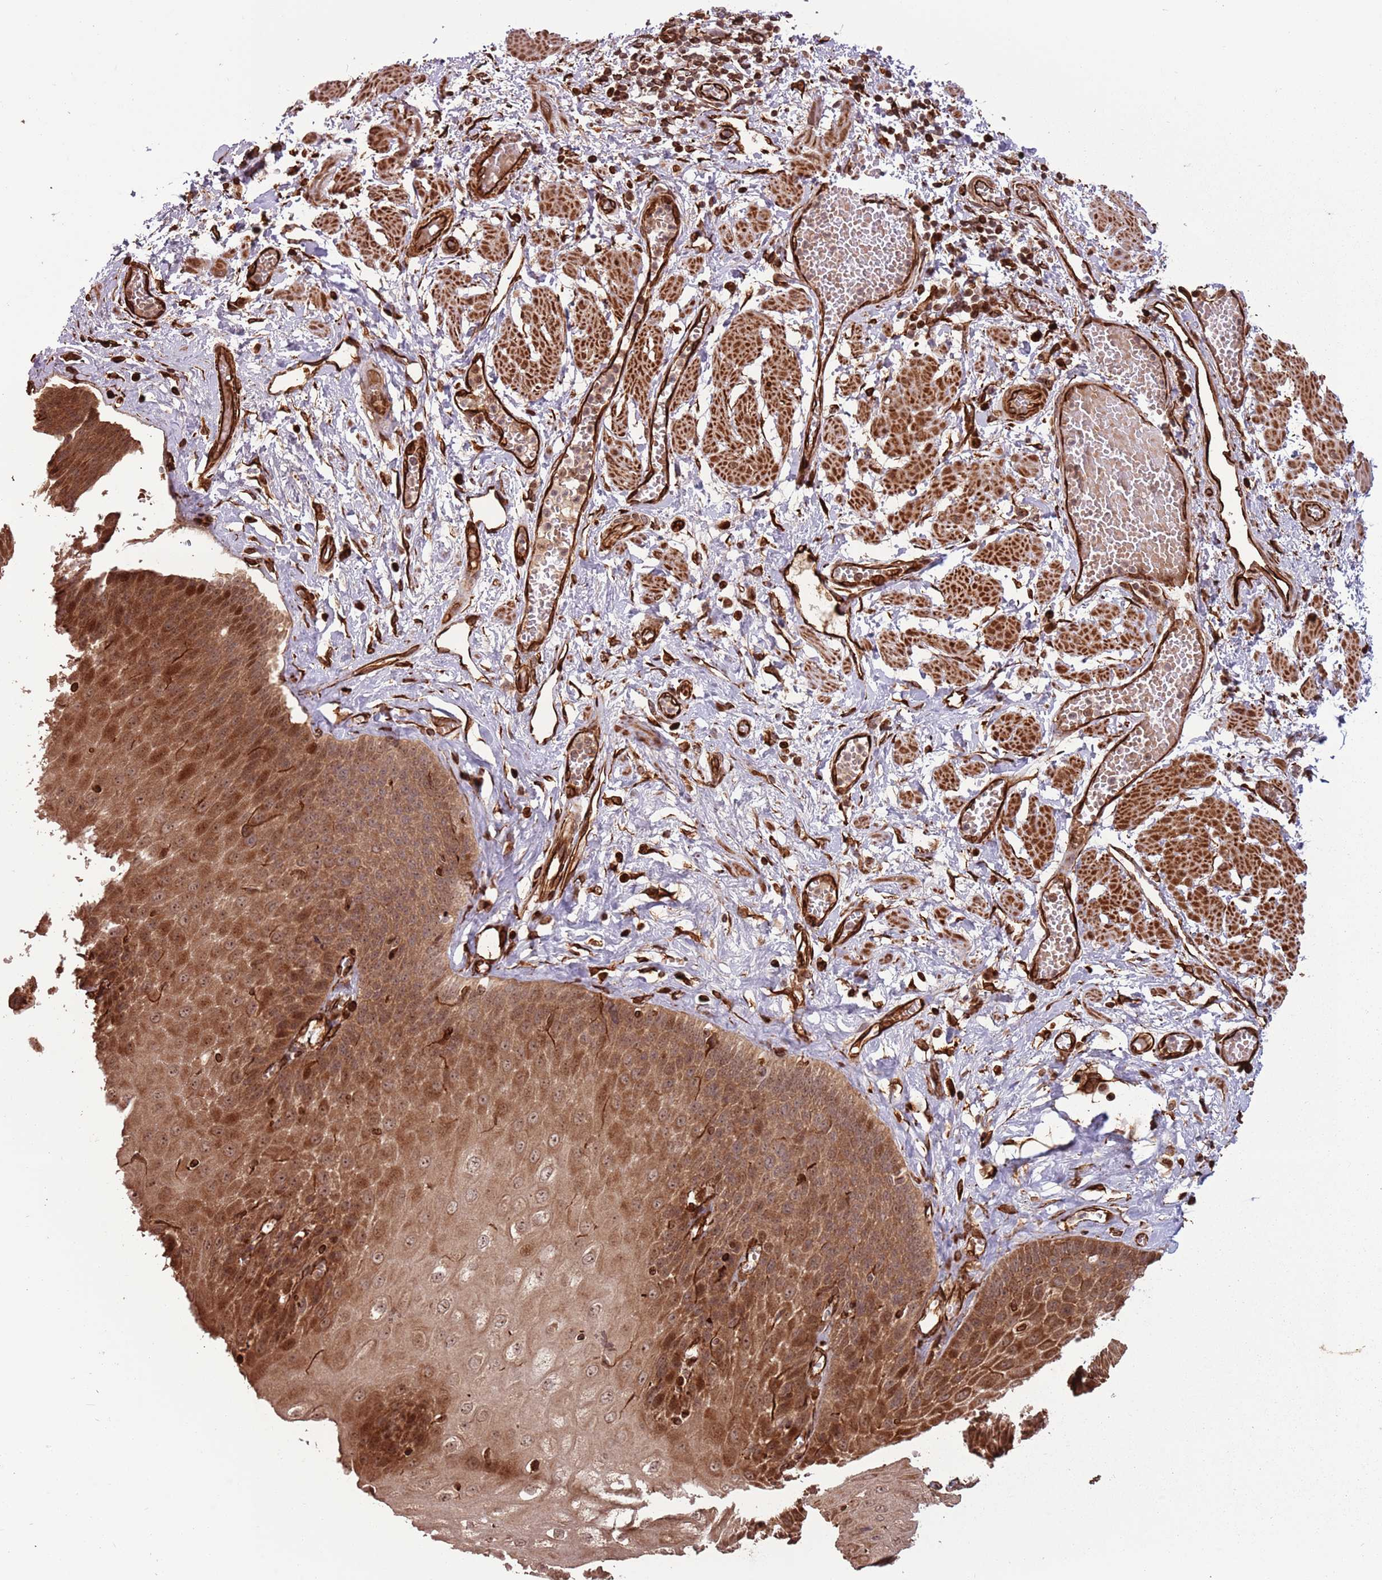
{"staining": {"intensity": "strong", "quantity": ">75%", "location": "cytoplasmic/membranous,nuclear"}, "tissue": "esophagus", "cell_type": "Squamous epithelial cells", "image_type": "normal", "snomed": [{"axis": "morphology", "description": "Normal tissue, NOS"}, {"axis": "topography", "description": "Esophagus"}], "caption": "Strong cytoplasmic/membranous,nuclear staining is present in approximately >75% of squamous epithelial cells in normal esophagus. The protein is shown in brown color, while the nuclei are stained blue.", "gene": "ADAMTS3", "patient": {"sex": "male", "age": 60}}